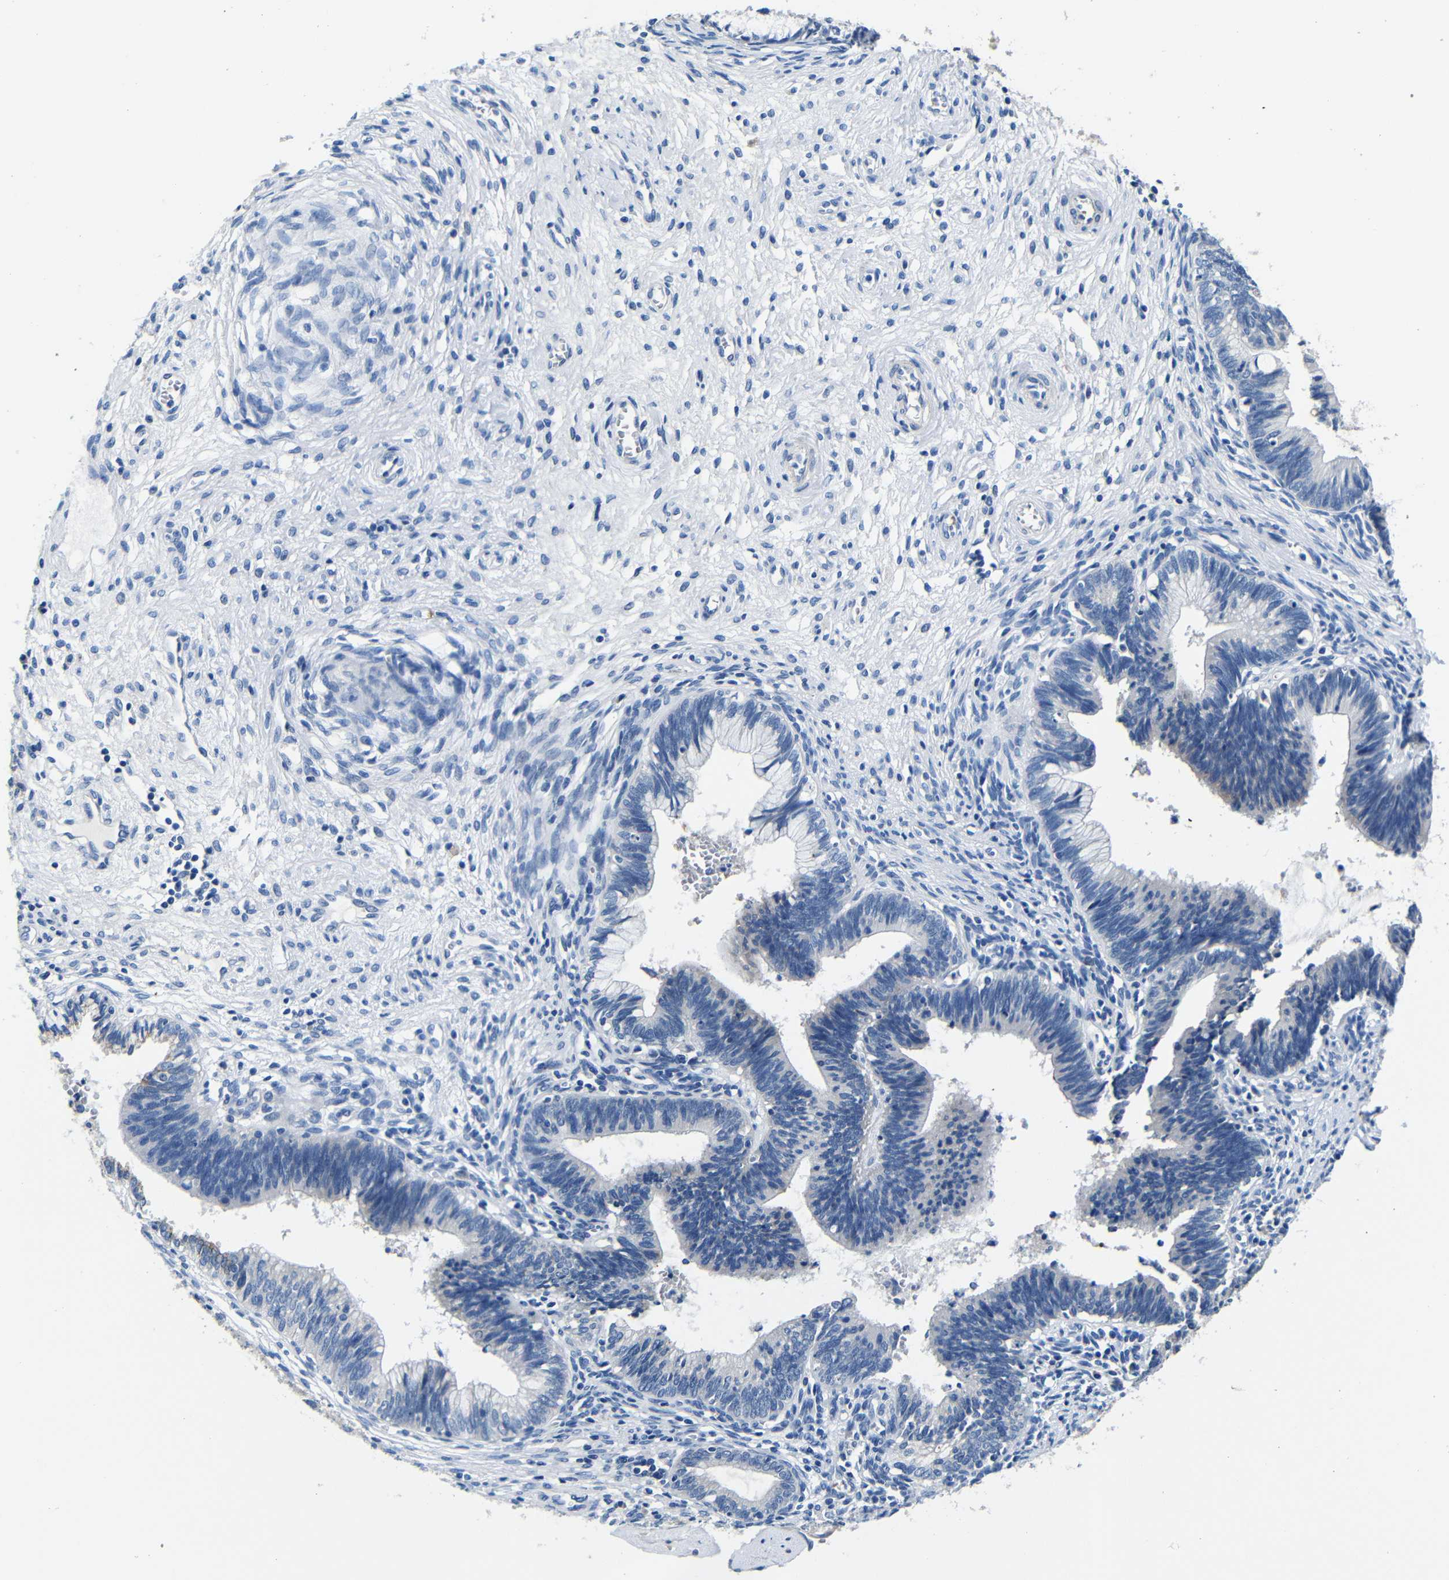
{"staining": {"intensity": "negative", "quantity": "none", "location": "none"}, "tissue": "cervical cancer", "cell_type": "Tumor cells", "image_type": "cancer", "snomed": [{"axis": "morphology", "description": "Adenocarcinoma, NOS"}, {"axis": "topography", "description": "Cervix"}], "caption": "Immunohistochemical staining of human cervical cancer (adenocarcinoma) demonstrates no significant staining in tumor cells. (DAB (3,3'-diaminobenzidine) immunohistochemistry (IHC), high magnification).", "gene": "TNFAIP1", "patient": {"sex": "female", "age": 44}}